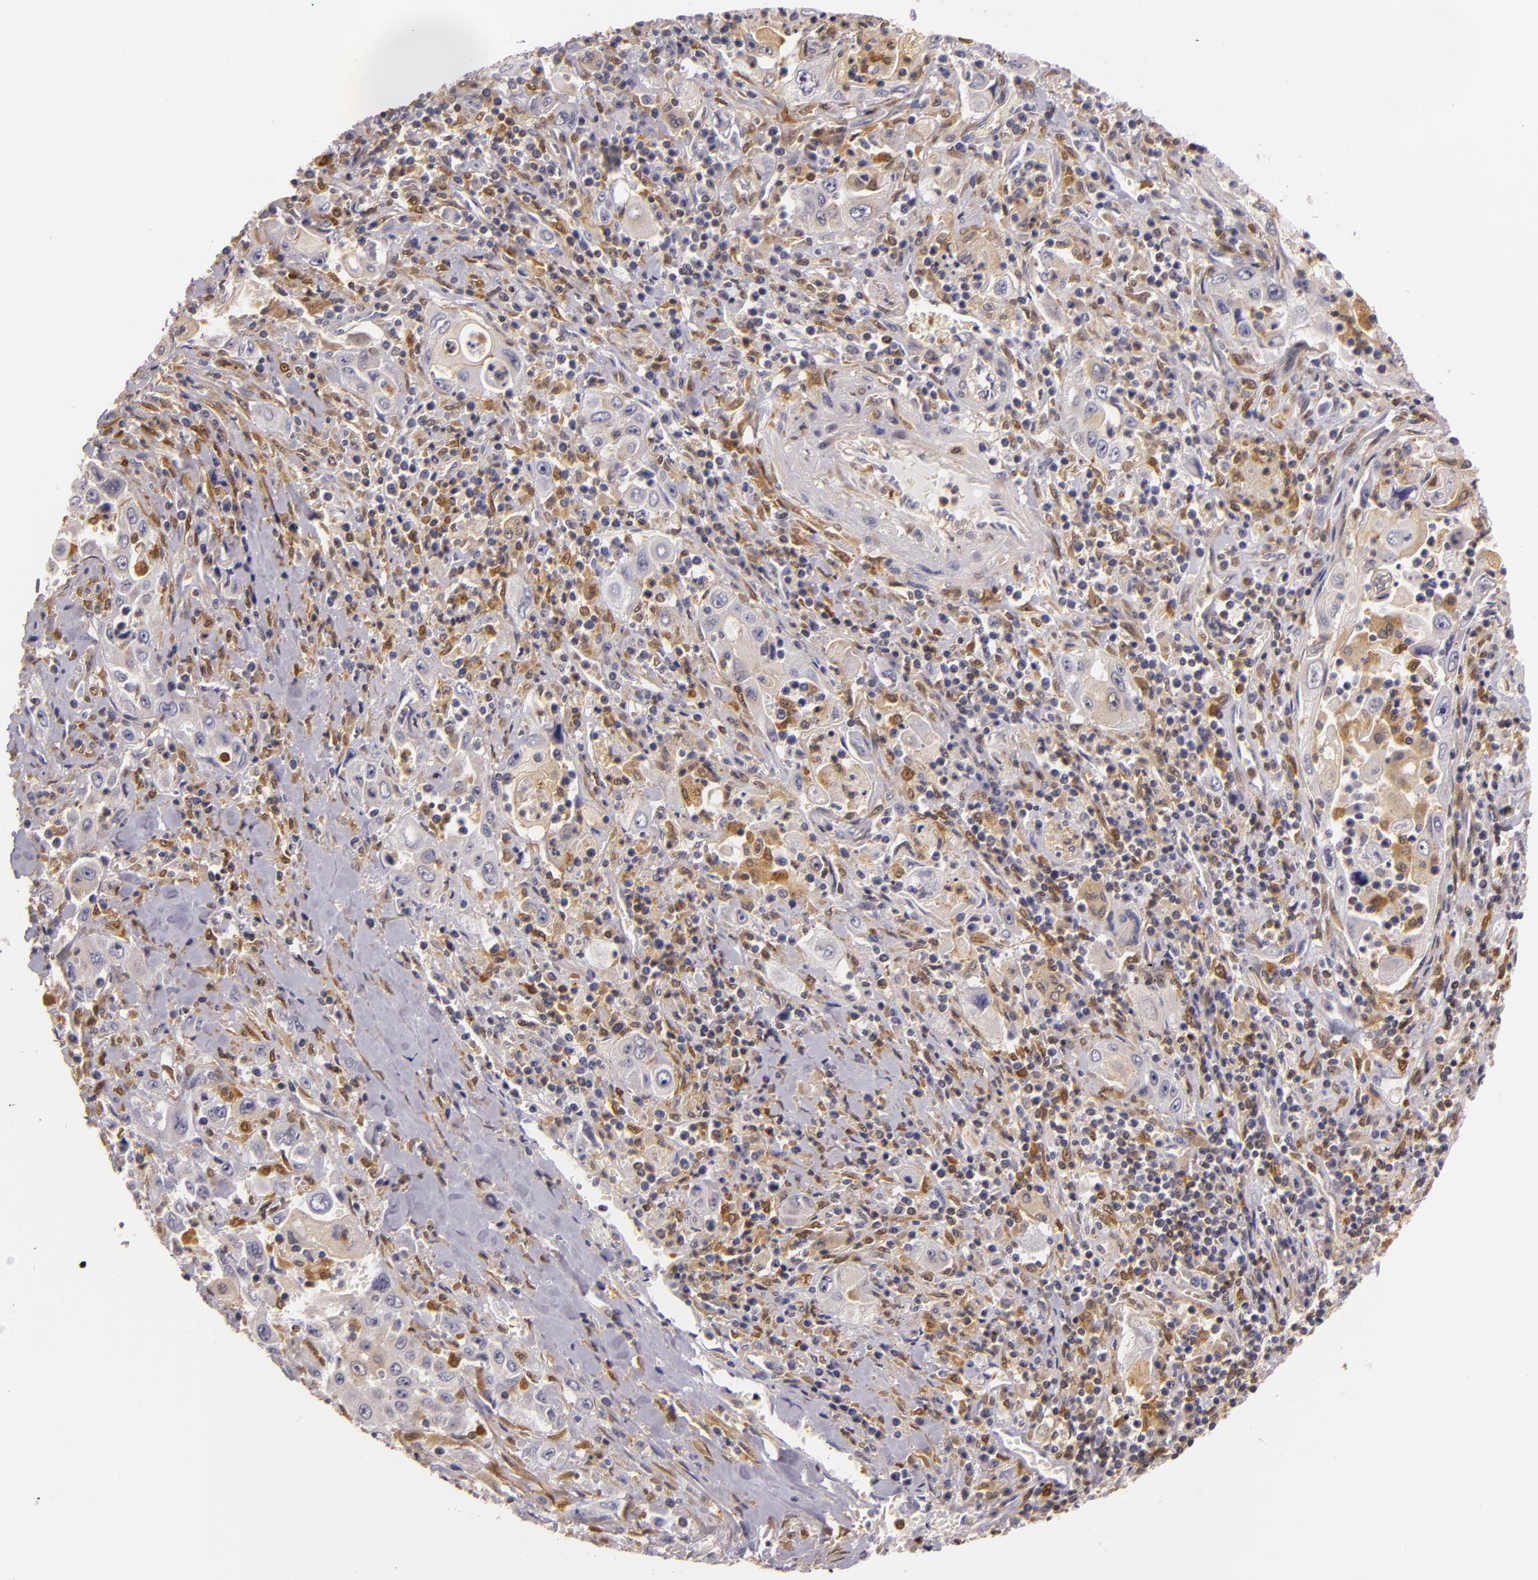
{"staining": {"intensity": "moderate", "quantity": "25%-75%", "location": "cytoplasmic/membranous"}, "tissue": "pancreatic cancer", "cell_type": "Tumor cells", "image_type": "cancer", "snomed": [{"axis": "morphology", "description": "Adenocarcinoma, NOS"}, {"axis": "topography", "description": "Pancreas"}], "caption": "The photomicrograph displays staining of pancreatic cancer, revealing moderate cytoplasmic/membranous protein expression (brown color) within tumor cells.", "gene": "TOM1", "patient": {"sex": "male", "age": 70}}